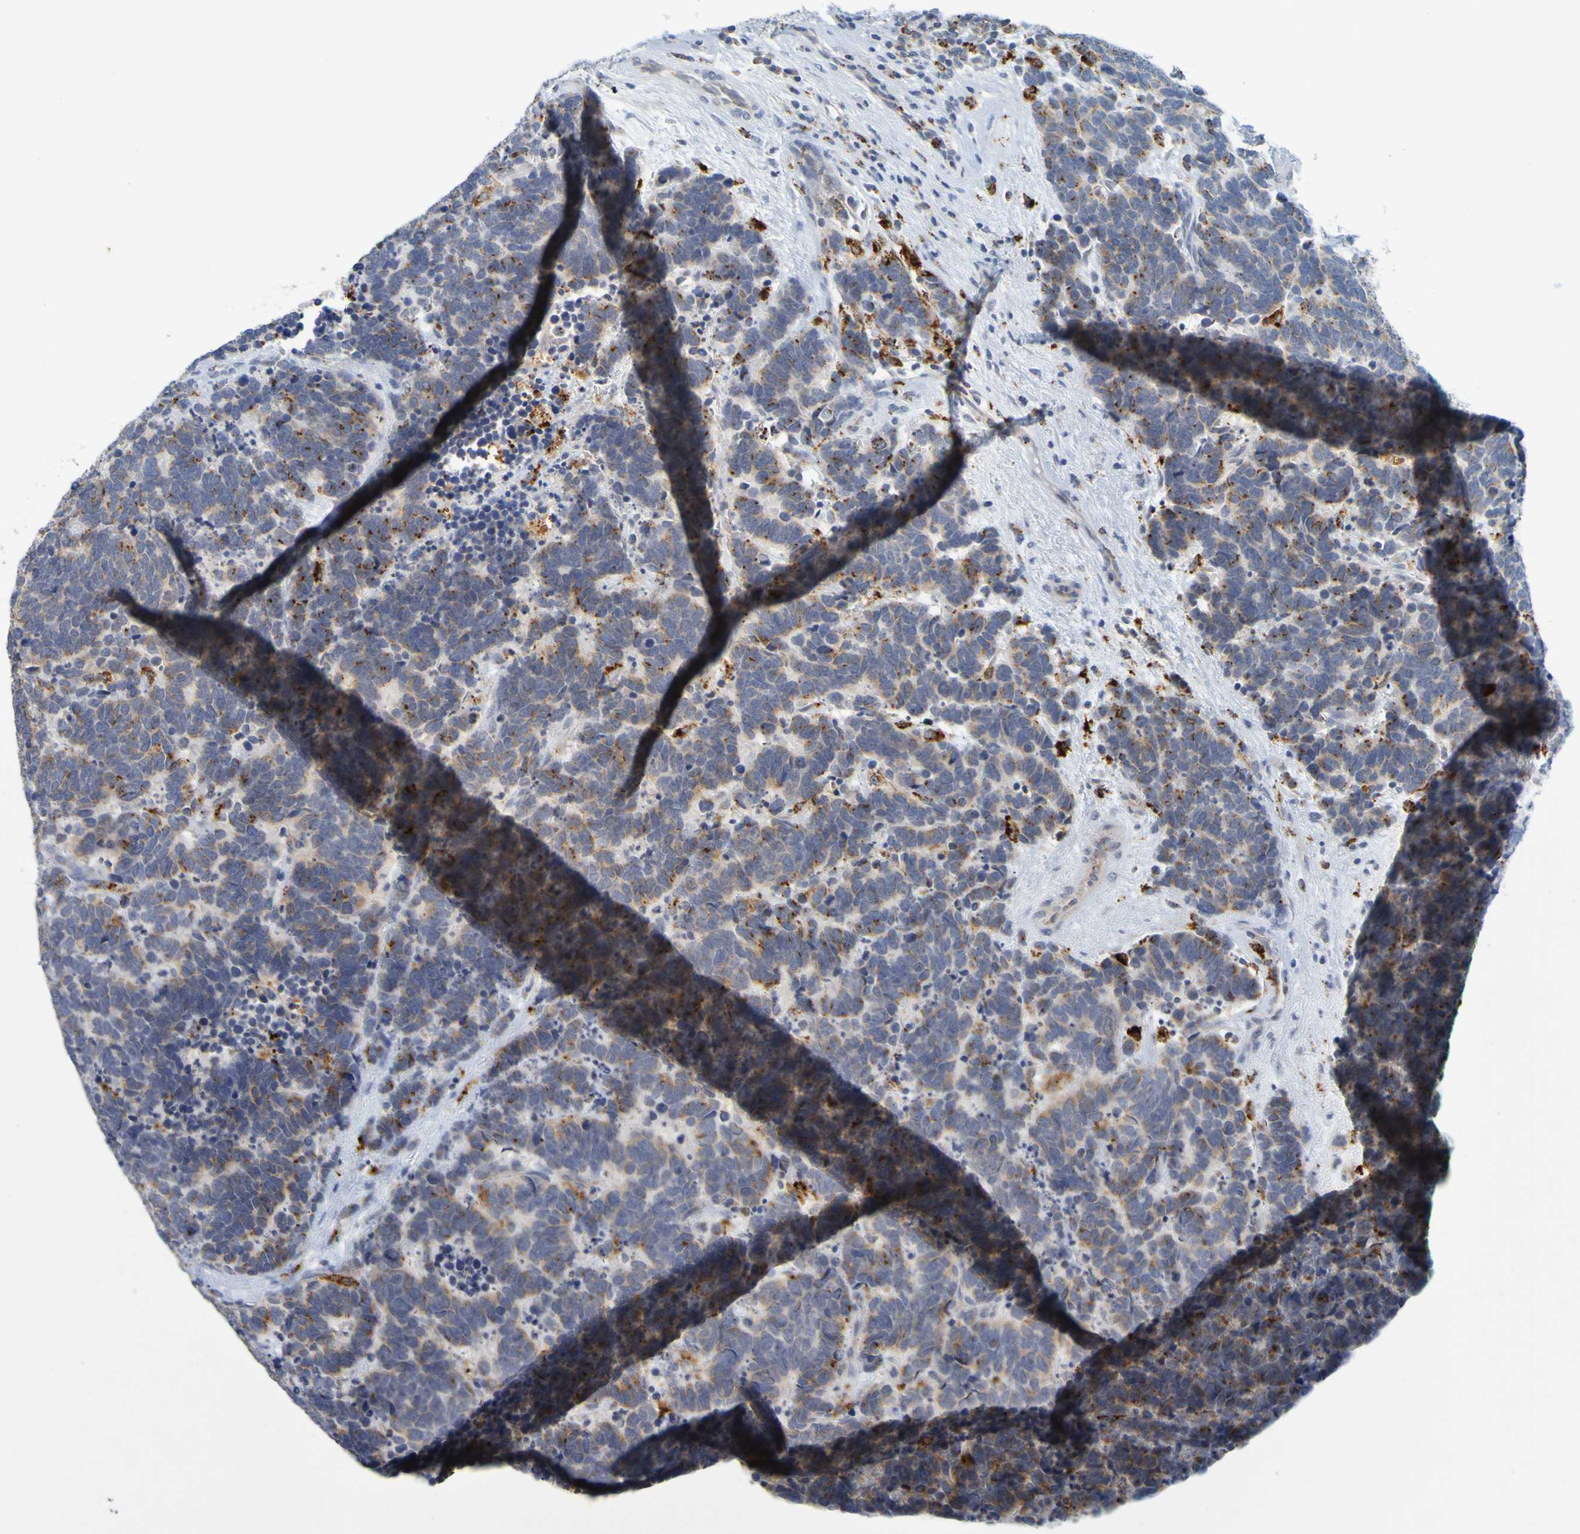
{"staining": {"intensity": "moderate", "quantity": ">75%", "location": "cytoplasmic/membranous"}, "tissue": "carcinoid", "cell_type": "Tumor cells", "image_type": "cancer", "snomed": [{"axis": "morphology", "description": "Carcinoma, NOS"}, {"axis": "morphology", "description": "Carcinoid, malignant, NOS"}, {"axis": "topography", "description": "Urinary bladder"}], "caption": "Immunohistochemical staining of malignant carcinoid exhibits medium levels of moderate cytoplasmic/membranous positivity in approximately >75% of tumor cells.", "gene": "TPH1", "patient": {"sex": "male", "age": 57}}